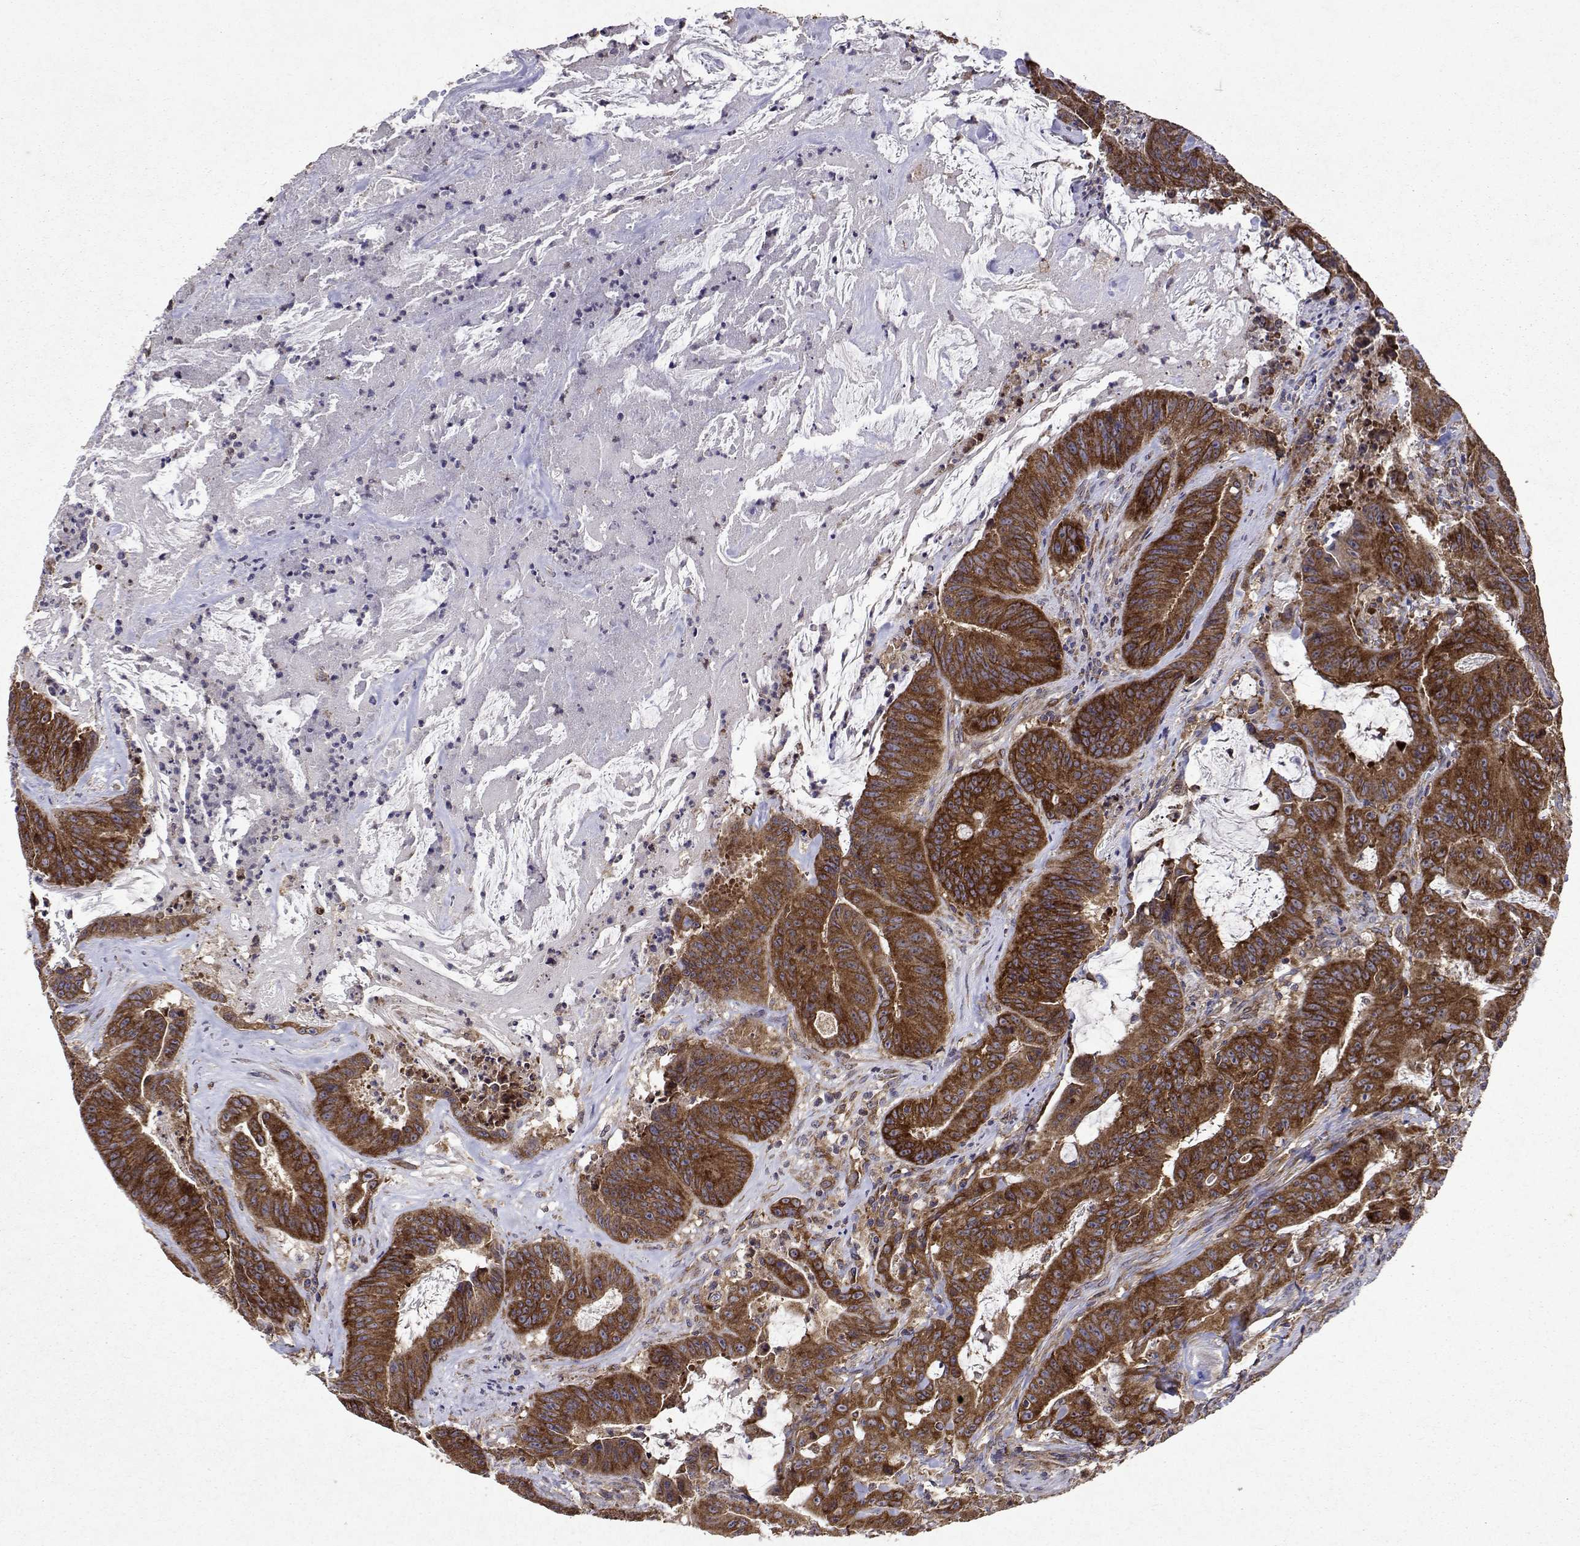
{"staining": {"intensity": "strong", "quantity": ">75%", "location": "cytoplasmic/membranous"}, "tissue": "colorectal cancer", "cell_type": "Tumor cells", "image_type": "cancer", "snomed": [{"axis": "morphology", "description": "Adenocarcinoma, NOS"}, {"axis": "topography", "description": "Colon"}], "caption": "The histopathology image reveals immunohistochemical staining of colorectal adenocarcinoma. There is strong cytoplasmic/membranous positivity is identified in about >75% of tumor cells.", "gene": "TARBP2", "patient": {"sex": "male", "age": 33}}